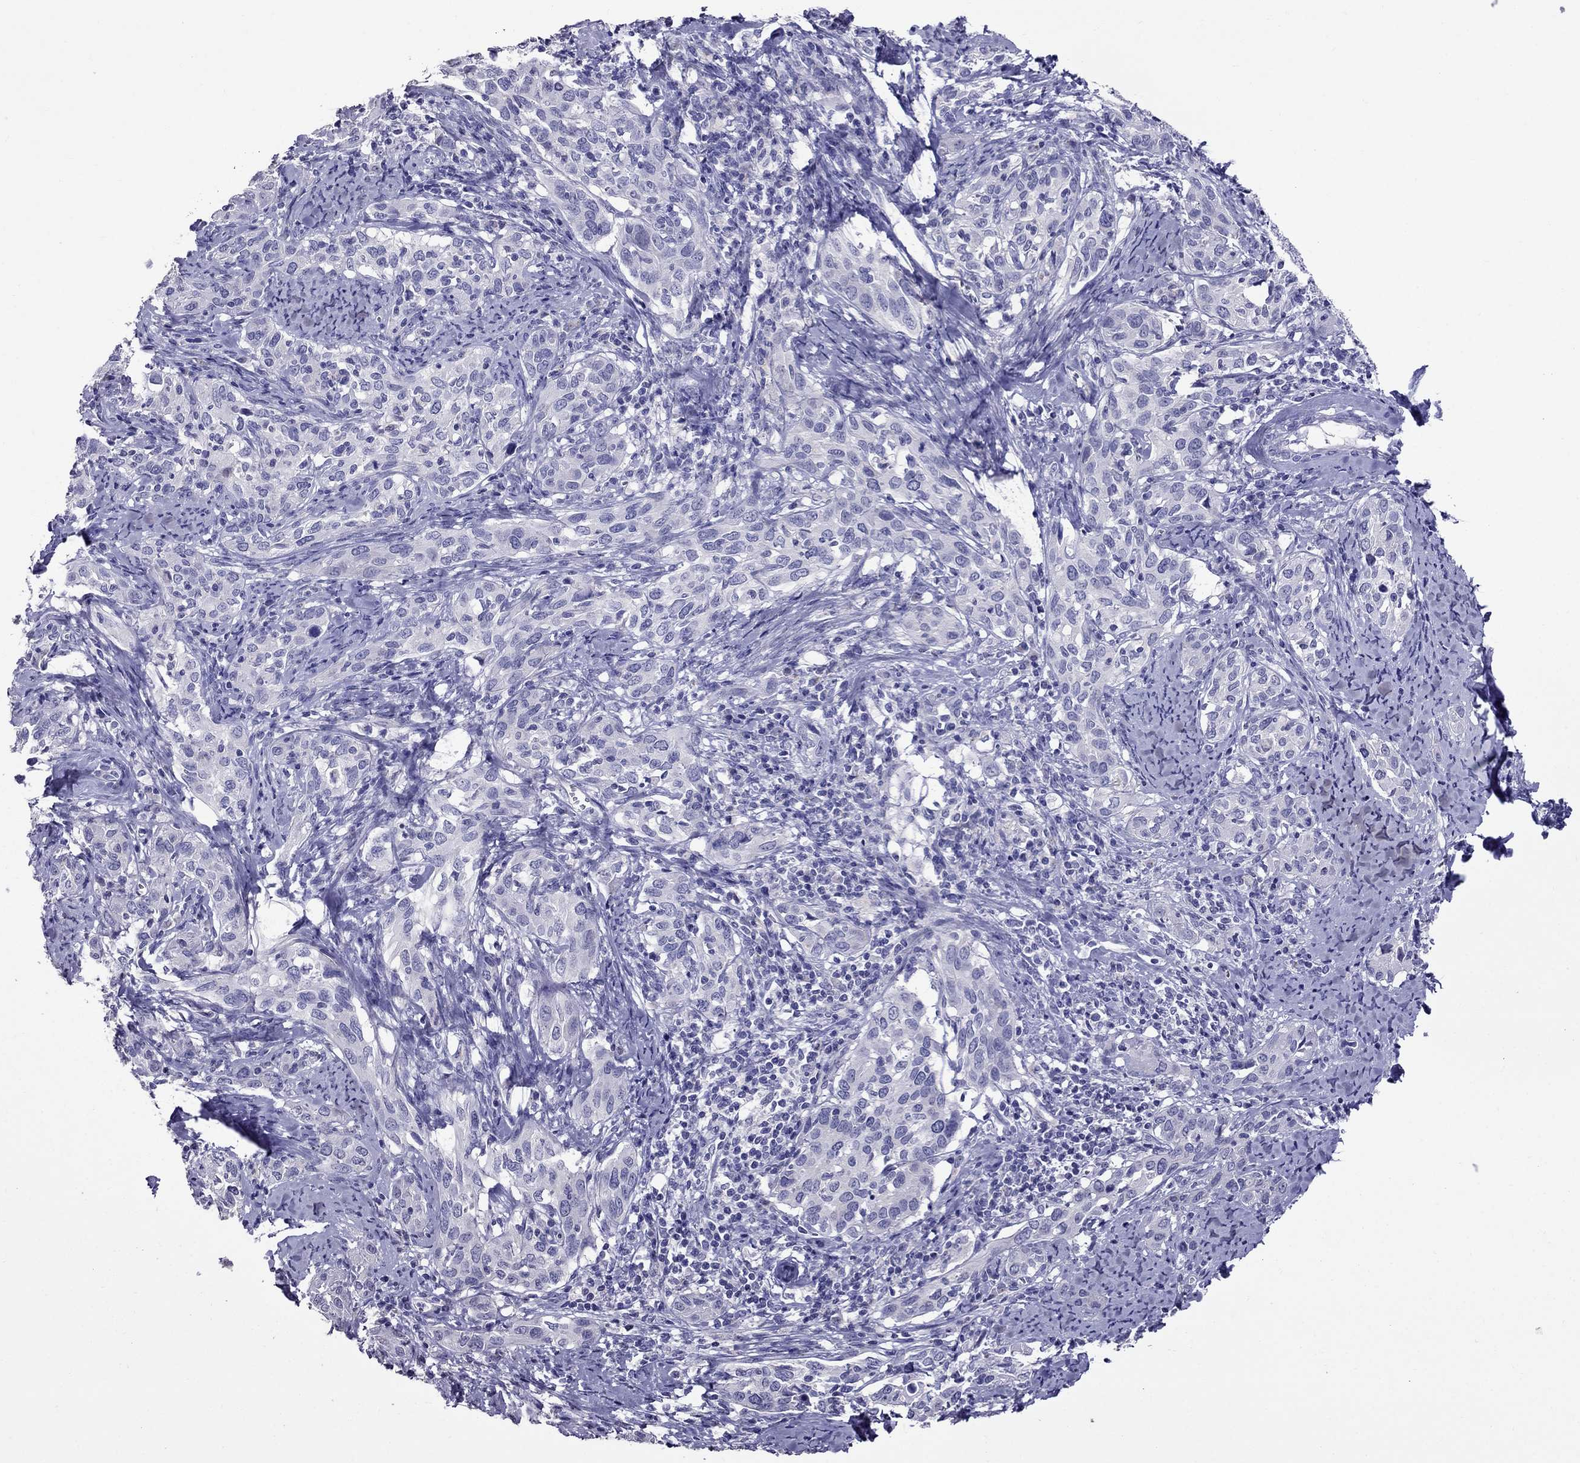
{"staining": {"intensity": "negative", "quantity": "none", "location": "none"}, "tissue": "cervical cancer", "cell_type": "Tumor cells", "image_type": "cancer", "snomed": [{"axis": "morphology", "description": "Squamous cell carcinoma, NOS"}, {"axis": "topography", "description": "Cervix"}], "caption": "Immunohistochemistry (IHC) photomicrograph of neoplastic tissue: cervical squamous cell carcinoma stained with DAB (3,3'-diaminobenzidine) displays no significant protein expression in tumor cells.", "gene": "OXCT2", "patient": {"sex": "female", "age": 51}}